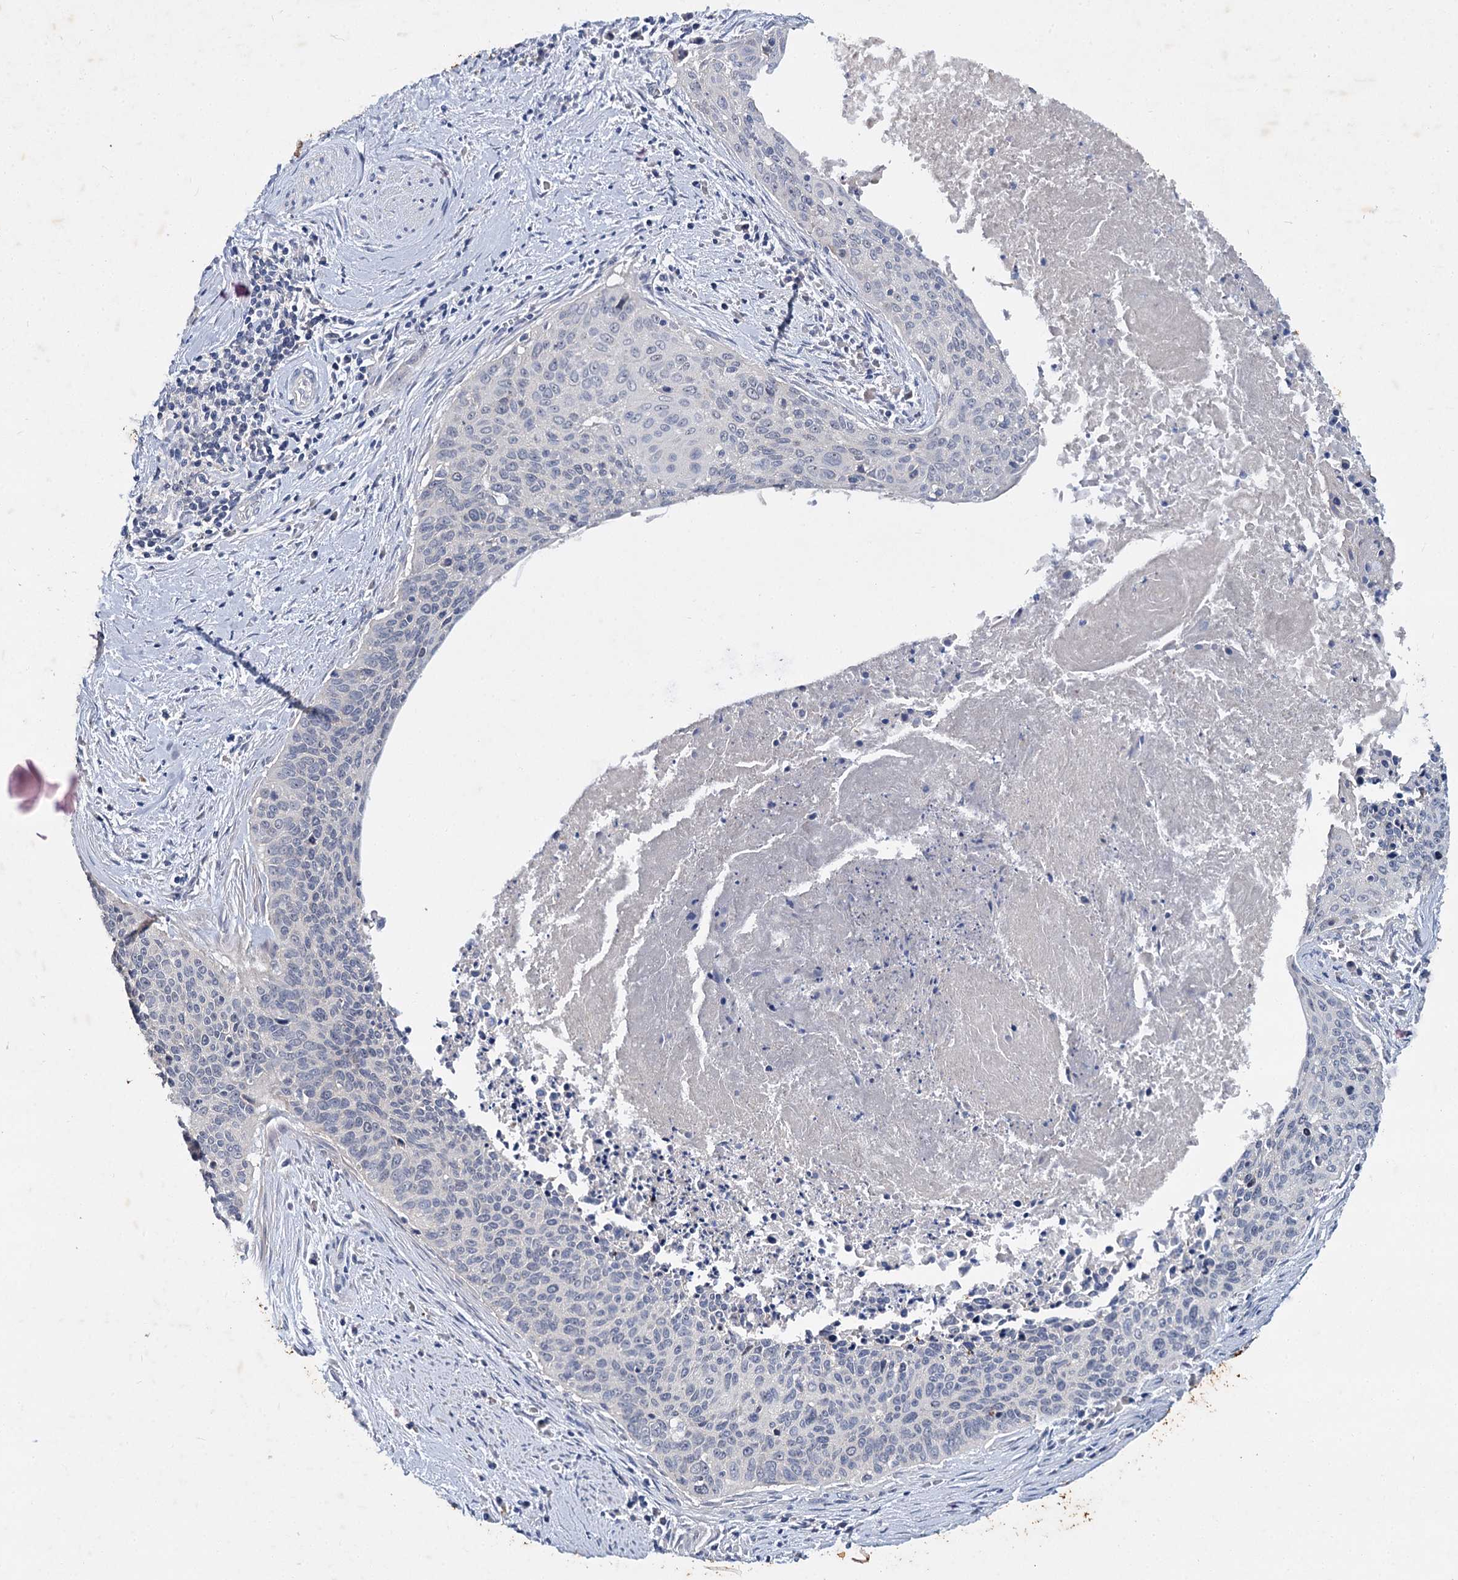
{"staining": {"intensity": "negative", "quantity": "none", "location": "none"}, "tissue": "cervical cancer", "cell_type": "Tumor cells", "image_type": "cancer", "snomed": [{"axis": "morphology", "description": "Squamous cell carcinoma, NOS"}, {"axis": "topography", "description": "Cervix"}], "caption": "A micrograph of human cervical squamous cell carcinoma is negative for staining in tumor cells.", "gene": "ATP9A", "patient": {"sex": "female", "age": 55}}